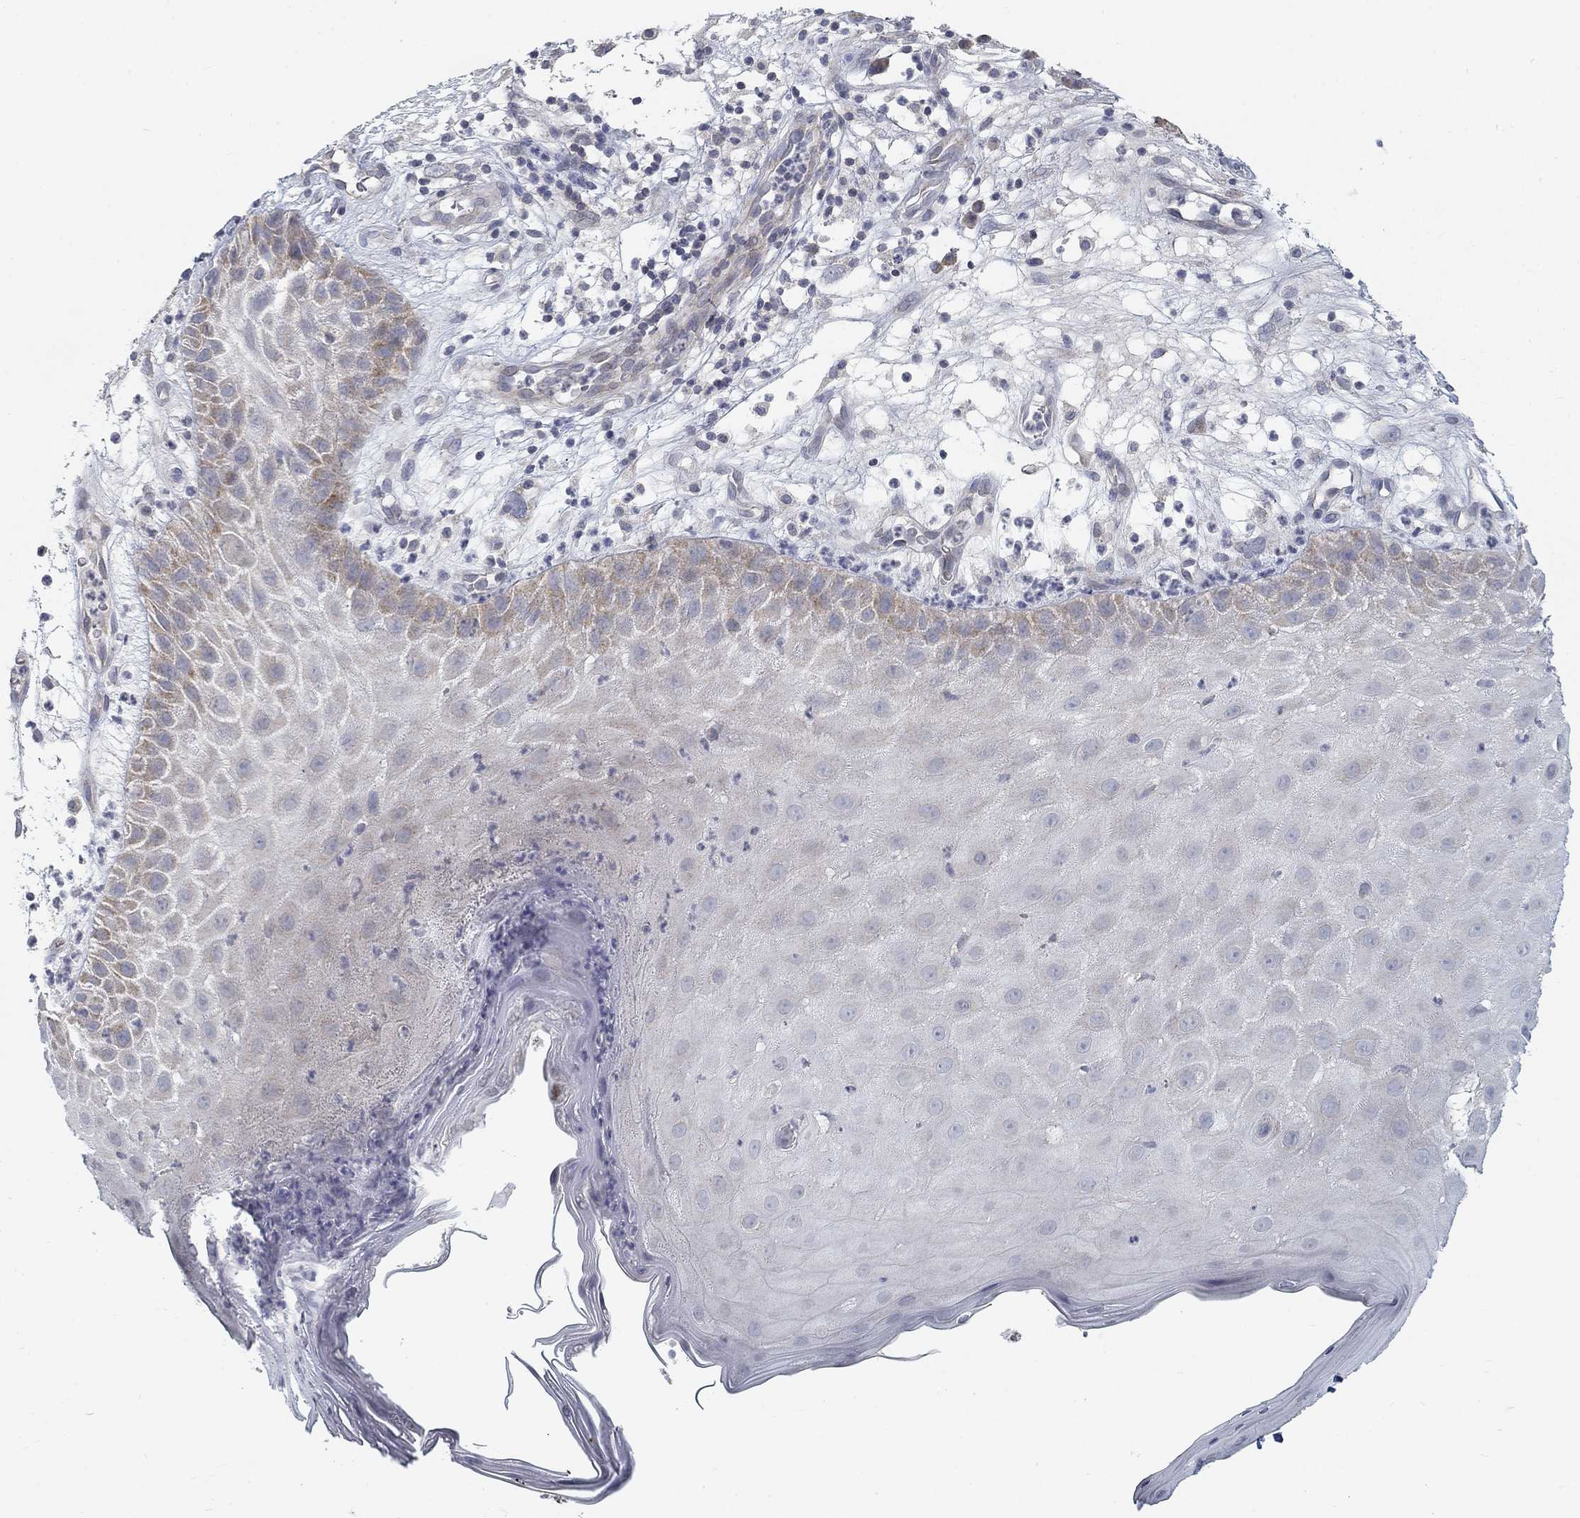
{"staining": {"intensity": "moderate", "quantity": "<25%", "location": "cytoplasmic/membranous"}, "tissue": "skin cancer", "cell_type": "Tumor cells", "image_type": "cancer", "snomed": [{"axis": "morphology", "description": "Normal tissue, NOS"}, {"axis": "morphology", "description": "Squamous cell carcinoma, NOS"}, {"axis": "topography", "description": "Skin"}], "caption": "This histopathology image demonstrates skin cancer (squamous cell carcinoma) stained with immunohistochemistry to label a protein in brown. The cytoplasmic/membranous of tumor cells show moderate positivity for the protein. Nuclei are counter-stained blue.", "gene": "ATP1A3", "patient": {"sex": "male", "age": 79}}